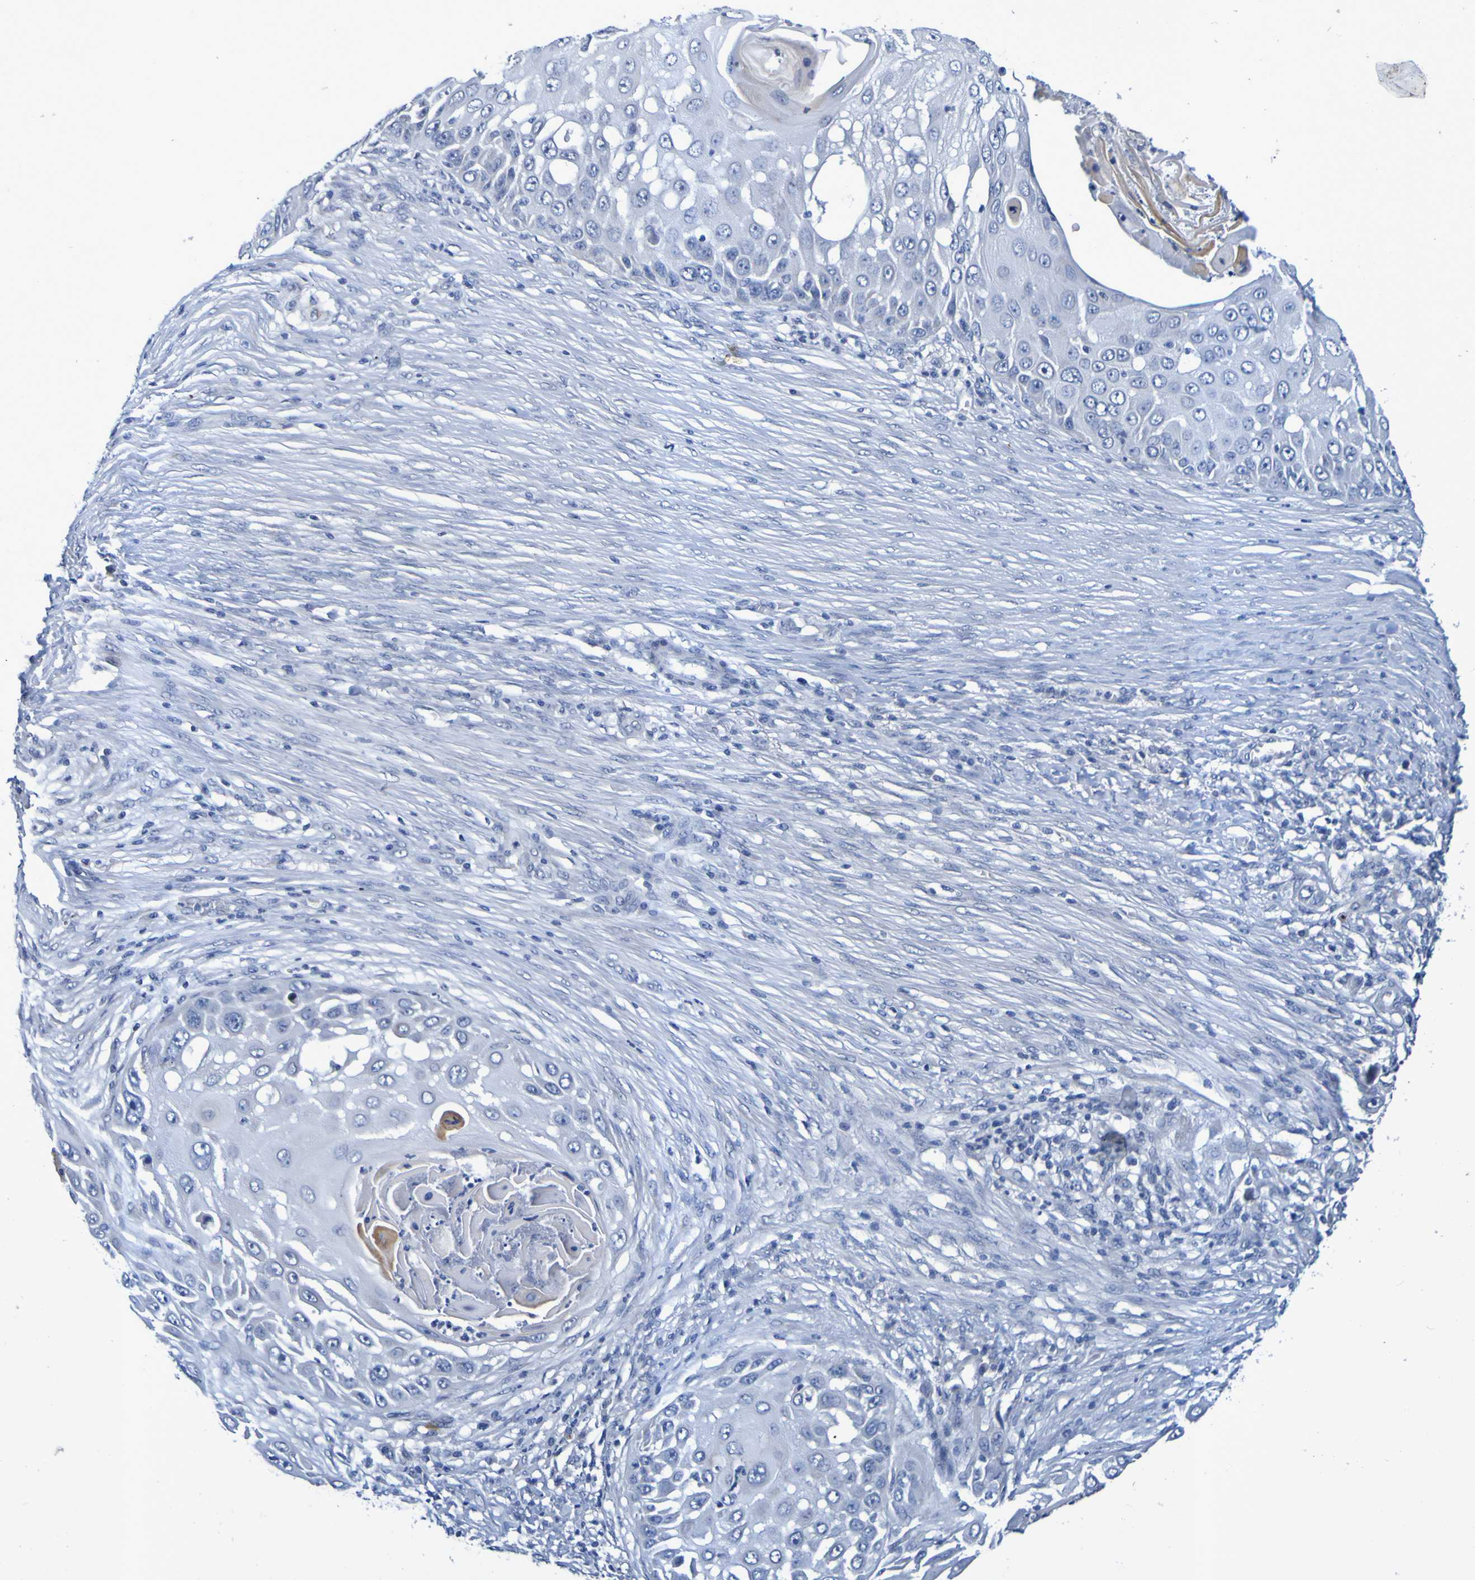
{"staining": {"intensity": "negative", "quantity": "none", "location": "none"}, "tissue": "skin cancer", "cell_type": "Tumor cells", "image_type": "cancer", "snomed": [{"axis": "morphology", "description": "Squamous cell carcinoma, NOS"}, {"axis": "topography", "description": "Skin"}], "caption": "The photomicrograph demonstrates no significant positivity in tumor cells of skin cancer.", "gene": "VMA21", "patient": {"sex": "female", "age": 44}}